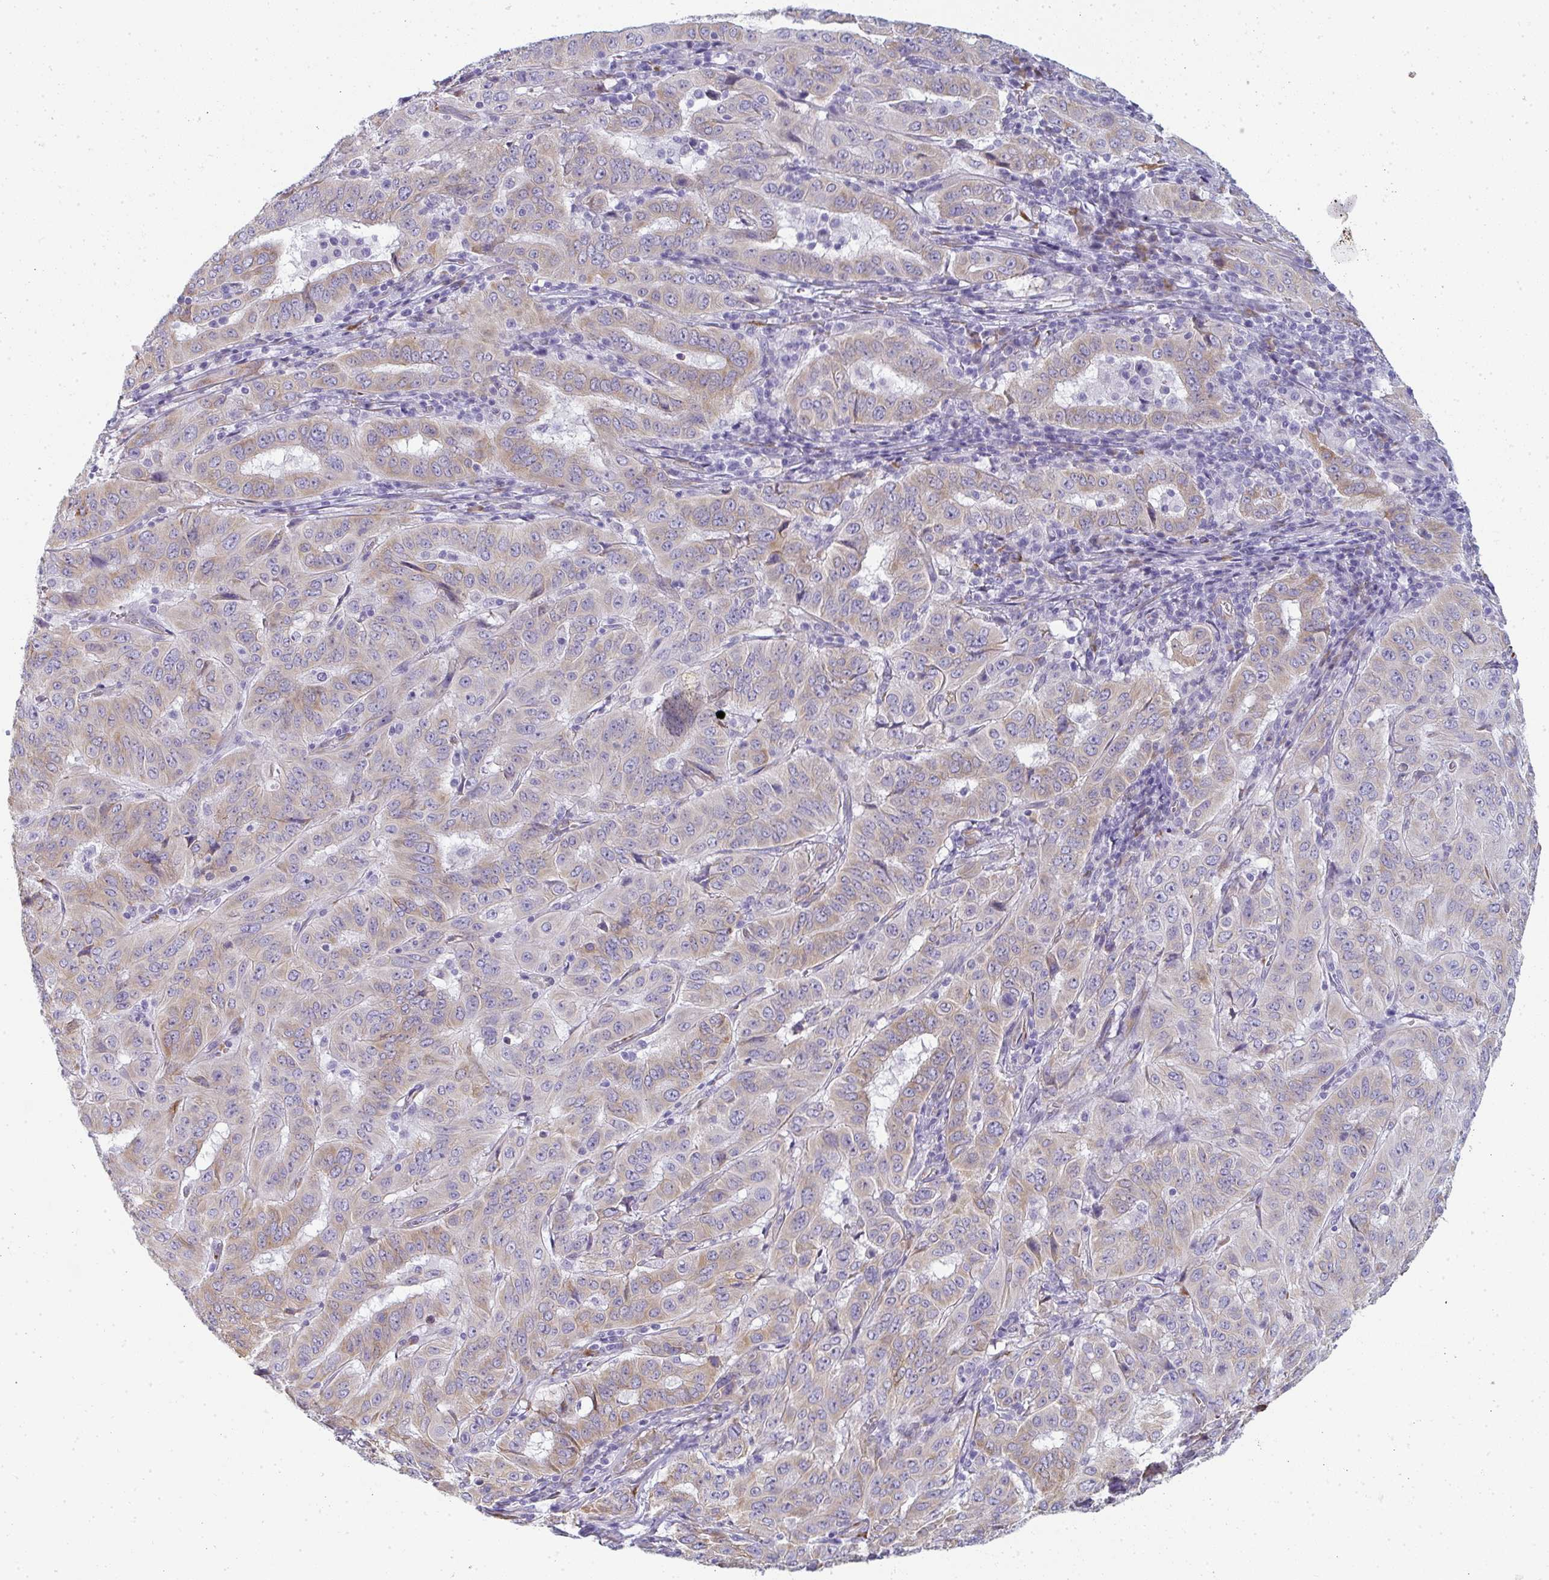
{"staining": {"intensity": "weak", "quantity": "25%-75%", "location": "cytoplasmic/membranous"}, "tissue": "pancreatic cancer", "cell_type": "Tumor cells", "image_type": "cancer", "snomed": [{"axis": "morphology", "description": "Adenocarcinoma, NOS"}, {"axis": "topography", "description": "Pancreas"}], "caption": "Weak cytoplasmic/membranous protein expression is seen in about 25%-75% of tumor cells in pancreatic cancer.", "gene": "SHROOM1", "patient": {"sex": "male", "age": 63}}